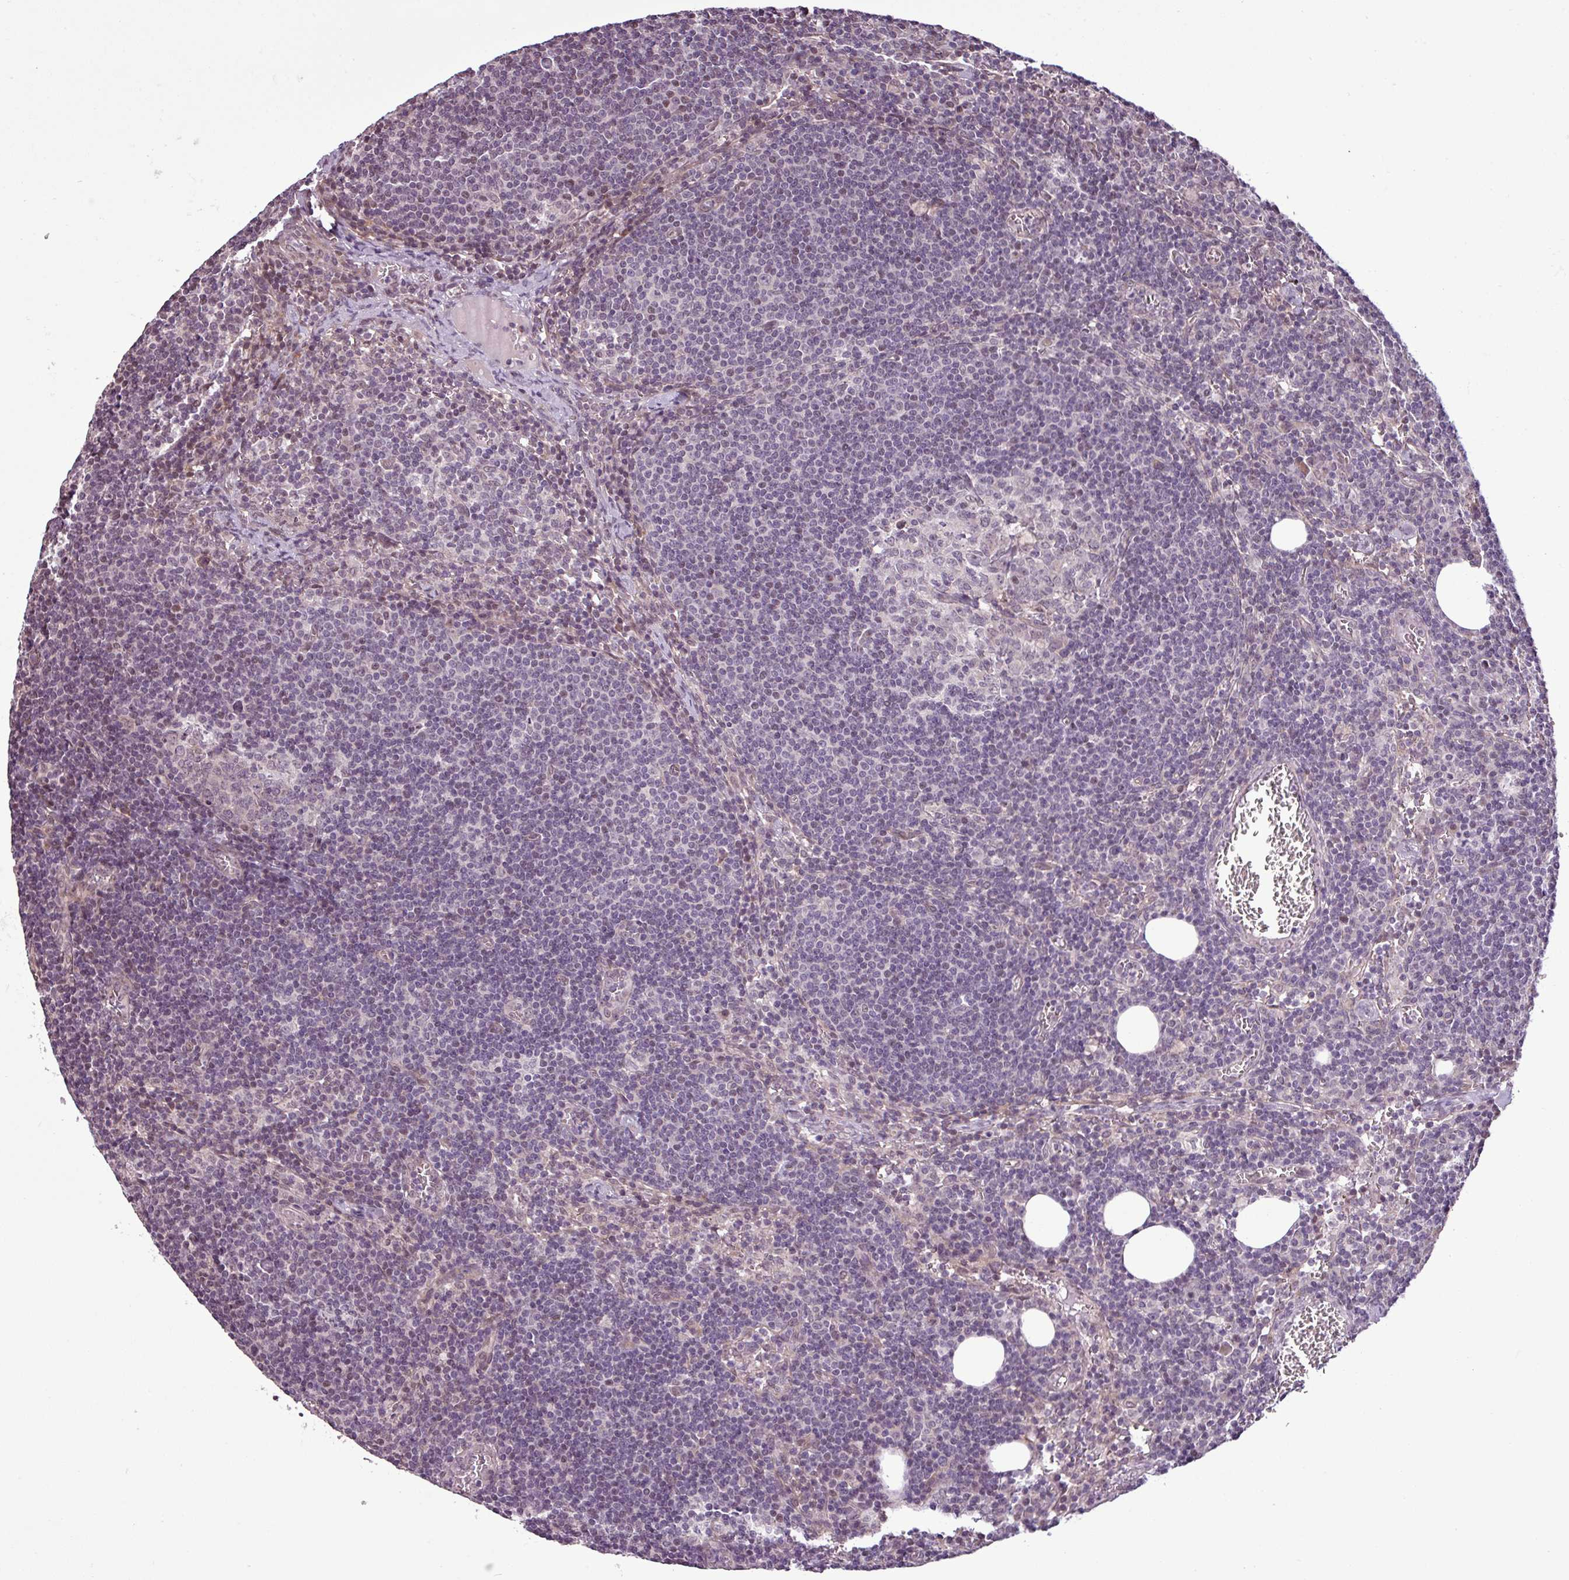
{"staining": {"intensity": "negative", "quantity": "none", "location": "none"}, "tissue": "lymph node", "cell_type": "Germinal center cells", "image_type": "normal", "snomed": [{"axis": "morphology", "description": "Normal tissue, NOS"}, {"axis": "topography", "description": "Lymph node"}], "caption": "The photomicrograph displays no significant positivity in germinal center cells of lymph node.", "gene": "GPT2", "patient": {"sex": "female", "age": 27}}